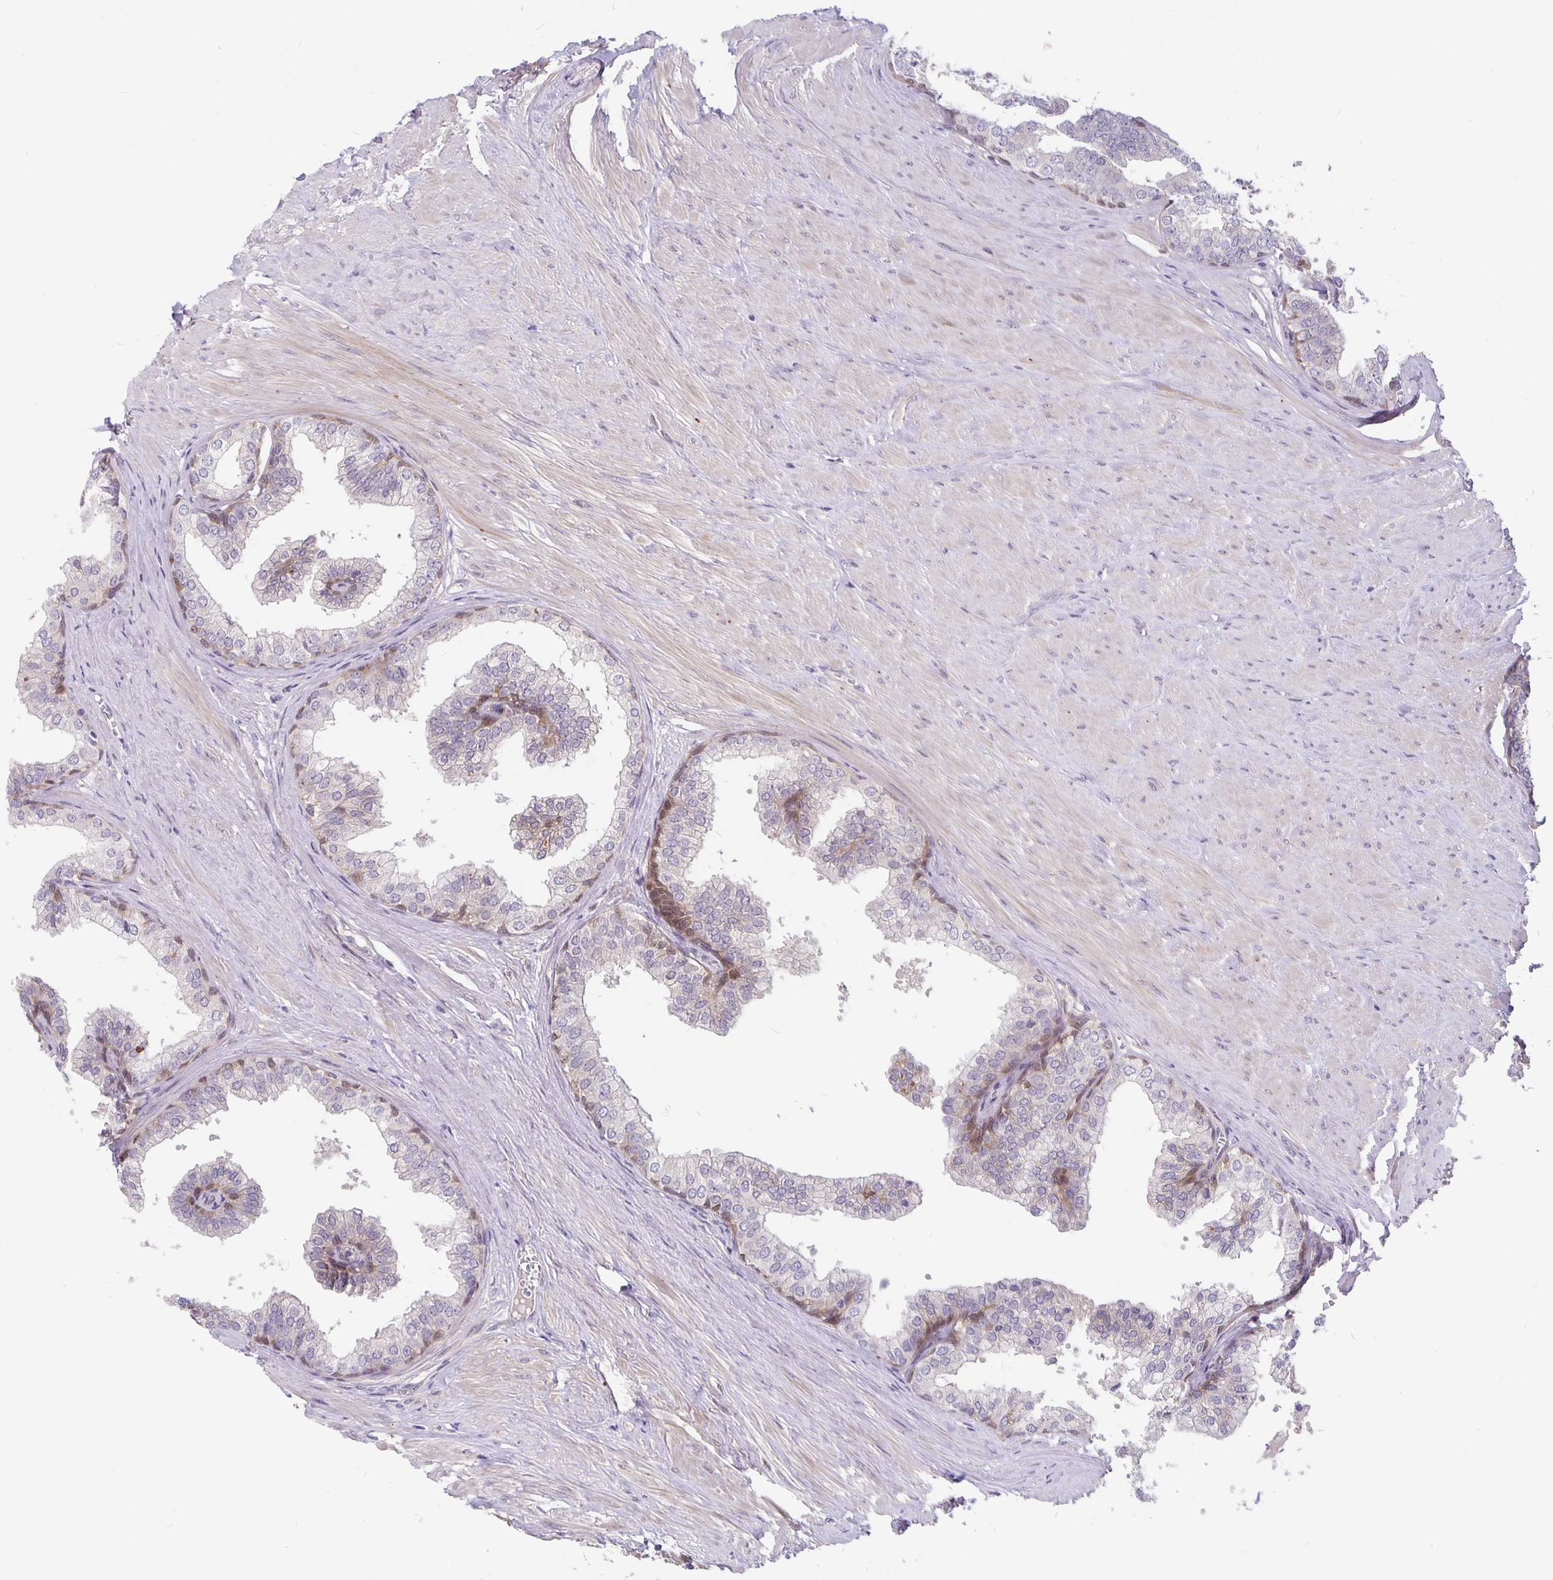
{"staining": {"intensity": "moderate", "quantity": "<25%", "location": "cytoplasmic/membranous"}, "tissue": "prostate", "cell_type": "Glandular cells", "image_type": "normal", "snomed": [{"axis": "morphology", "description": "Normal tissue, NOS"}, {"axis": "topography", "description": "Prostate"}, {"axis": "topography", "description": "Peripheral nerve tissue"}], "caption": "Brown immunohistochemical staining in unremarkable prostate displays moderate cytoplasmic/membranous positivity in approximately <25% of glandular cells. (IHC, brightfield microscopy, high magnification).", "gene": "TAX1BP3", "patient": {"sex": "male", "age": 55}}